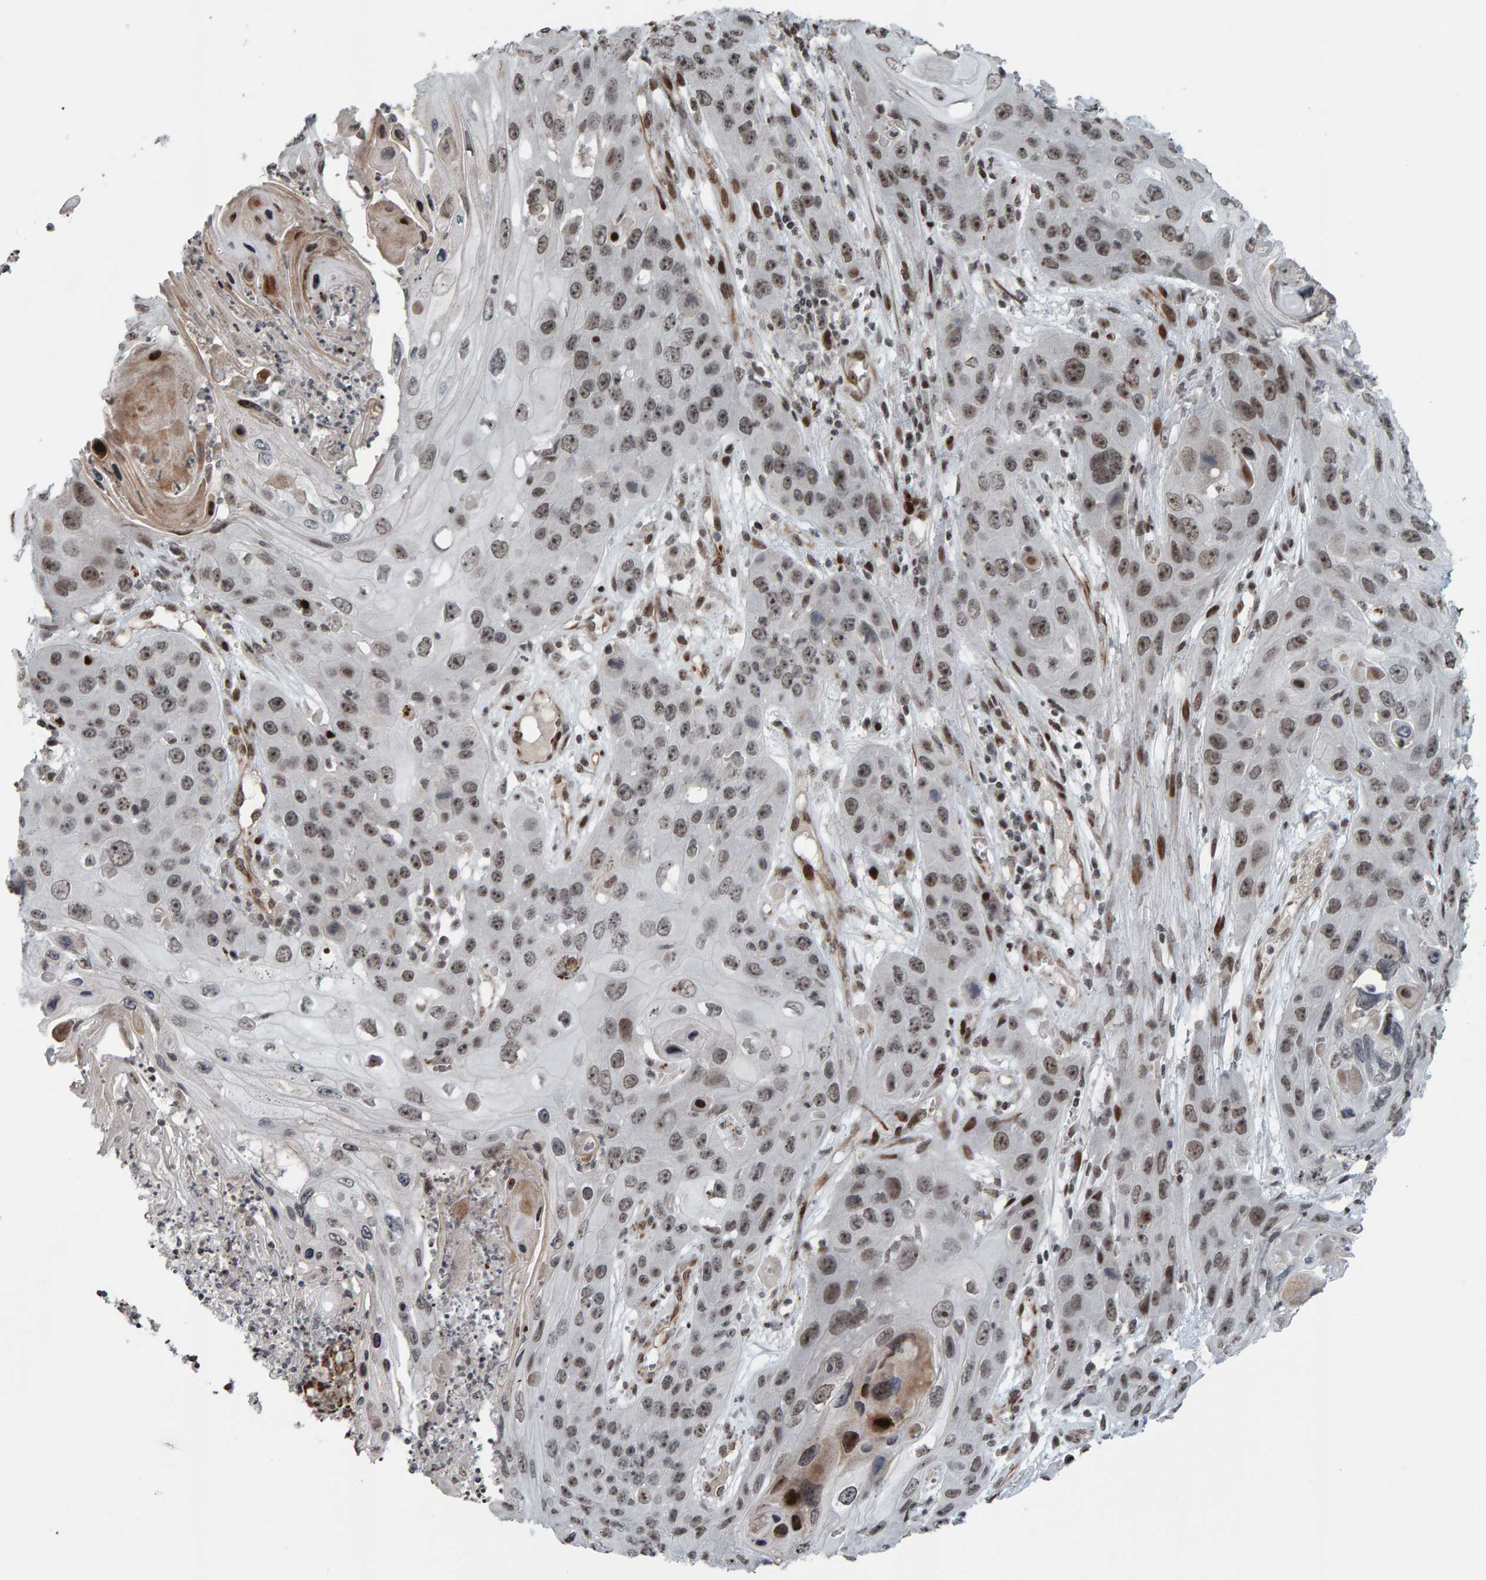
{"staining": {"intensity": "weak", "quantity": ">75%", "location": "nuclear"}, "tissue": "skin cancer", "cell_type": "Tumor cells", "image_type": "cancer", "snomed": [{"axis": "morphology", "description": "Squamous cell carcinoma, NOS"}, {"axis": "topography", "description": "Skin"}], "caption": "The immunohistochemical stain shows weak nuclear positivity in tumor cells of skin cancer tissue.", "gene": "ZNF366", "patient": {"sex": "male", "age": 55}}